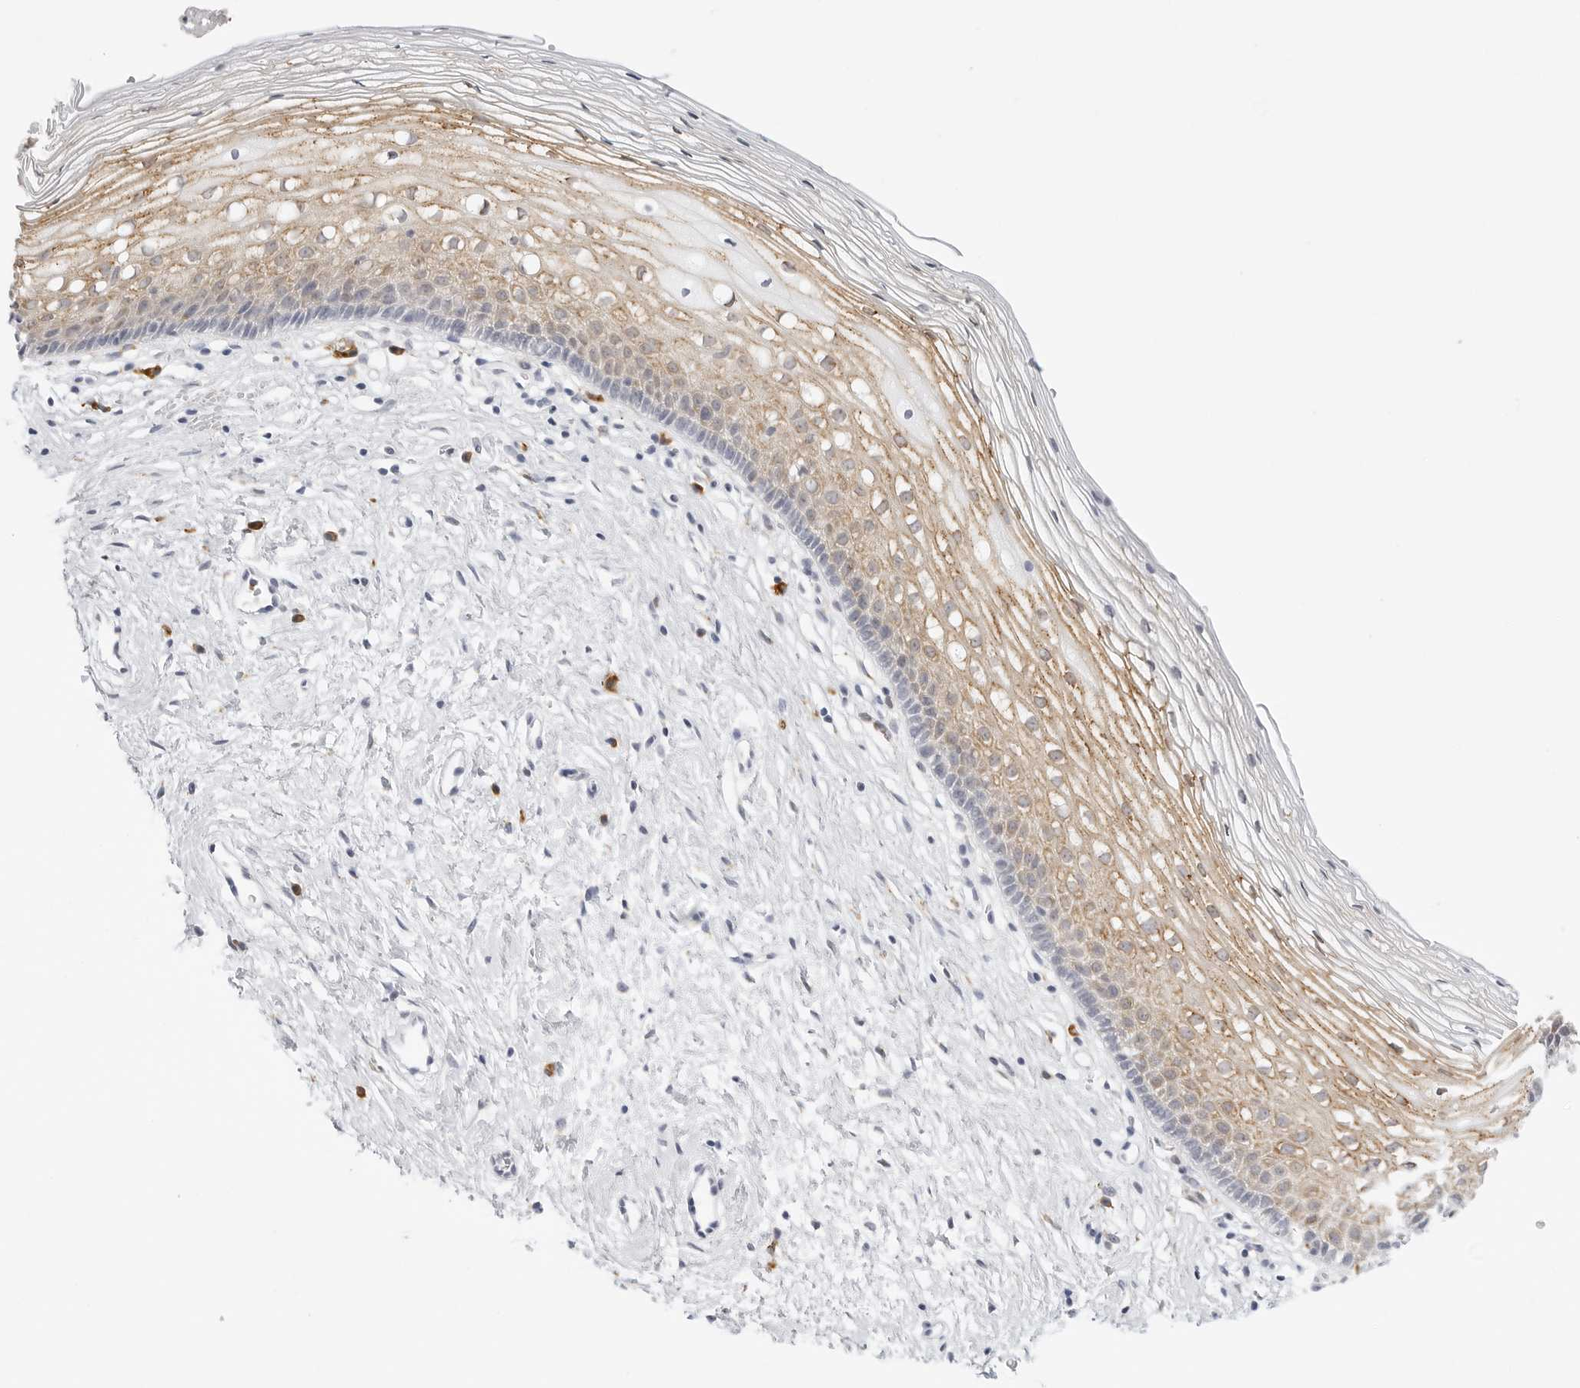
{"staining": {"intensity": "negative", "quantity": "none", "location": "none"}, "tissue": "cervix", "cell_type": "Glandular cells", "image_type": "normal", "snomed": [{"axis": "morphology", "description": "Normal tissue, NOS"}, {"axis": "topography", "description": "Cervix"}], "caption": "The micrograph reveals no significant staining in glandular cells of cervix. (Brightfield microscopy of DAB (3,3'-diaminobenzidine) immunohistochemistry at high magnification).", "gene": "THEM4", "patient": {"sex": "female", "age": 27}}